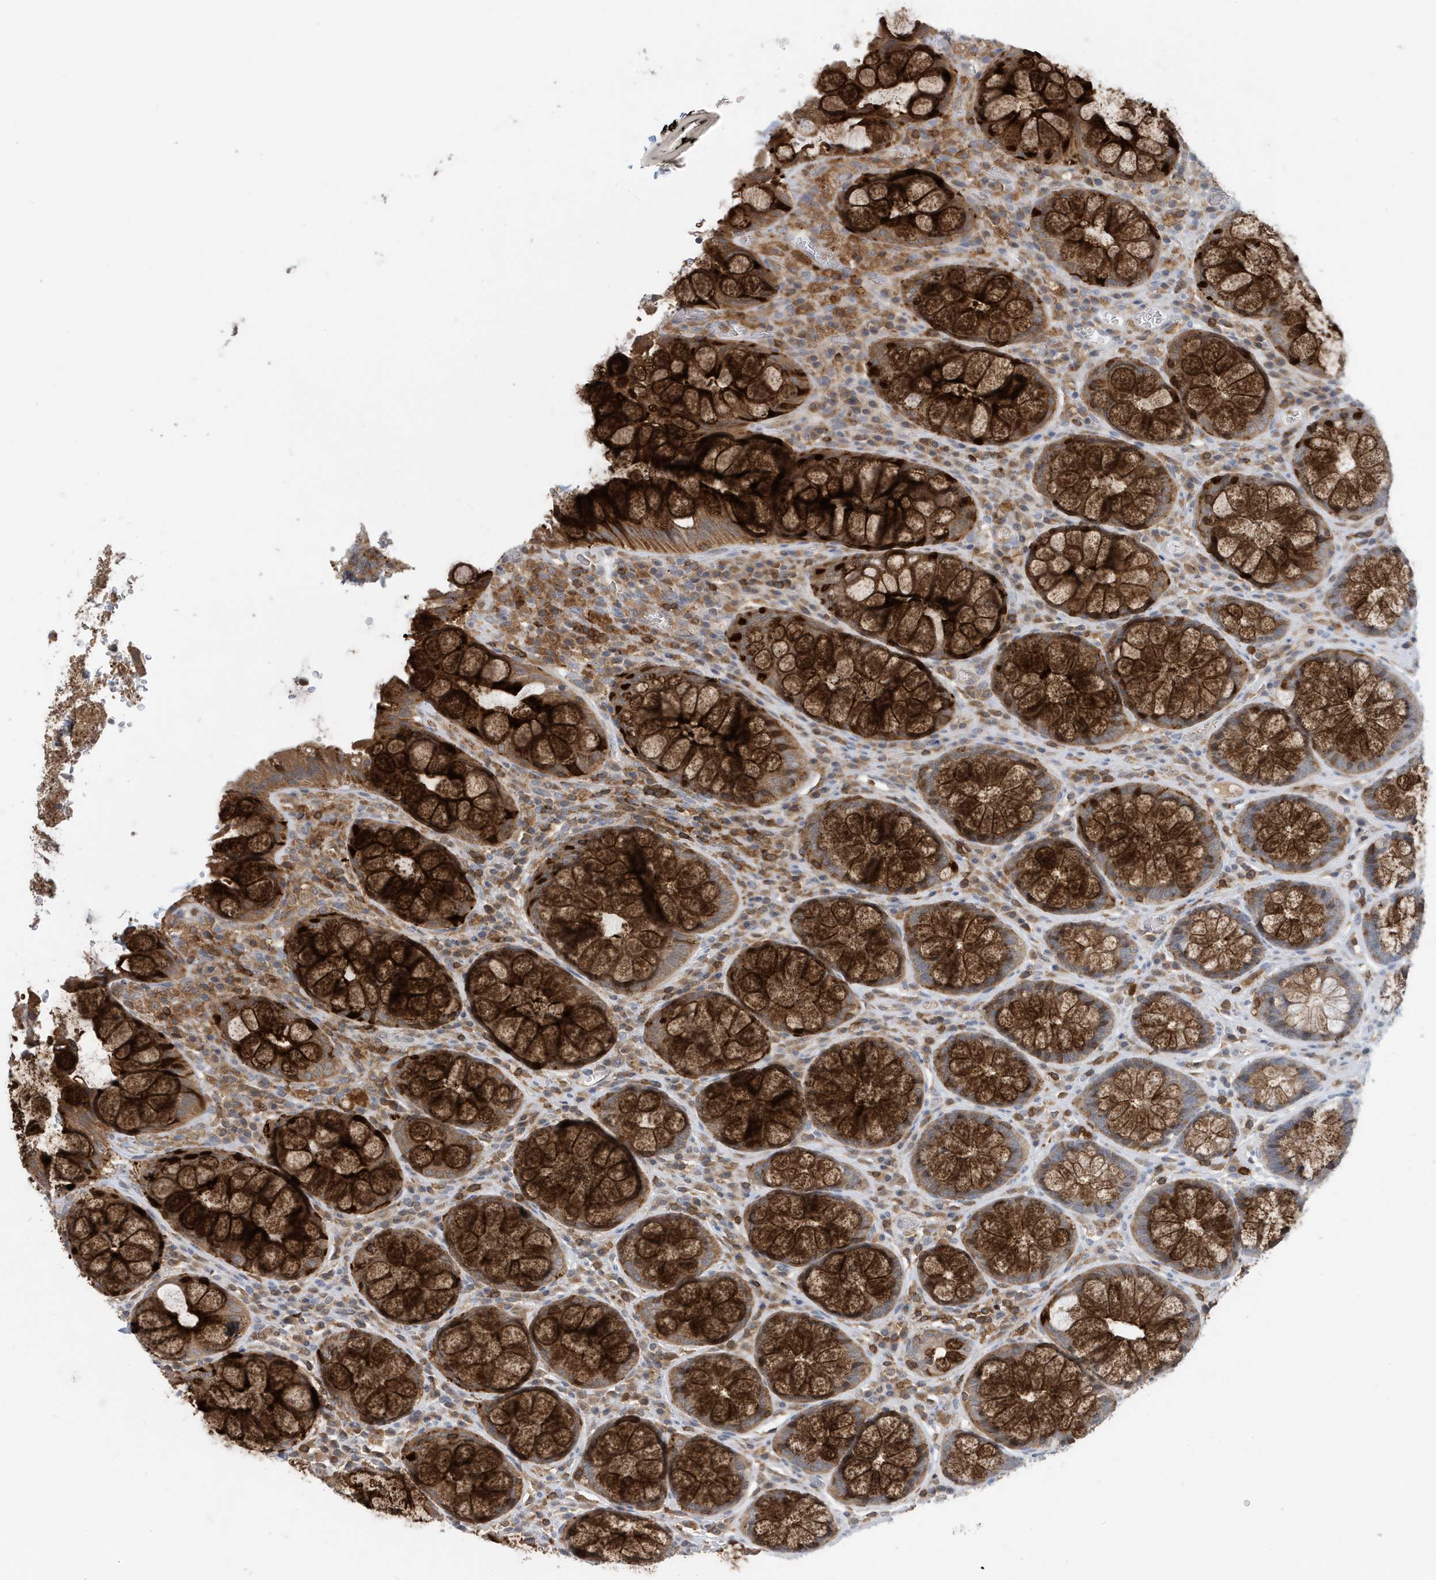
{"staining": {"intensity": "strong", "quantity": ">75%", "location": "cytoplasmic/membranous"}, "tissue": "rectum", "cell_type": "Glandular cells", "image_type": "normal", "snomed": [{"axis": "morphology", "description": "Normal tissue, NOS"}, {"axis": "topography", "description": "Rectum"}], "caption": "Strong cytoplasmic/membranous expression is identified in about >75% of glandular cells in benign rectum. The protein of interest is shown in brown color, while the nuclei are stained blue.", "gene": "NSUN3", "patient": {"sex": "male", "age": 64}}